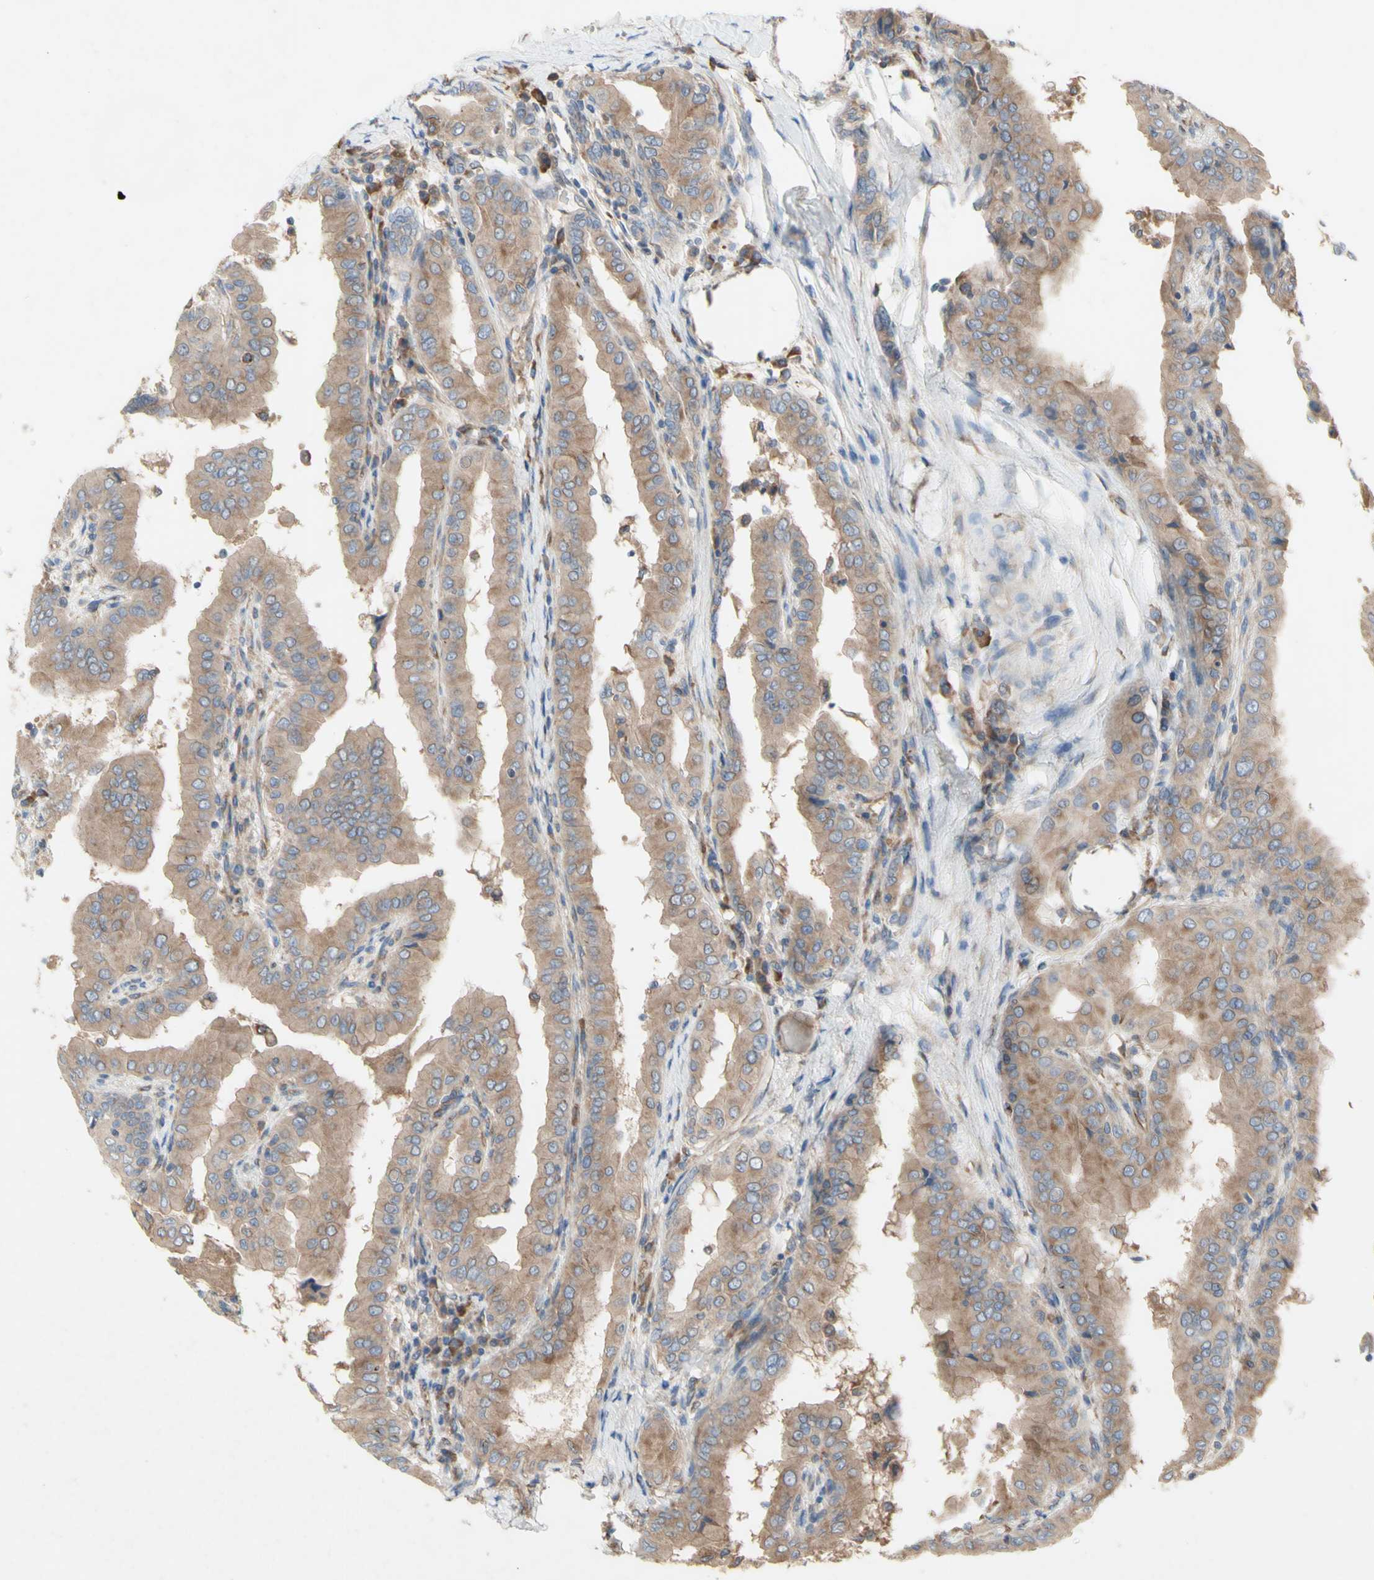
{"staining": {"intensity": "moderate", "quantity": ">75%", "location": "cytoplasmic/membranous"}, "tissue": "thyroid cancer", "cell_type": "Tumor cells", "image_type": "cancer", "snomed": [{"axis": "morphology", "description": "Papillary adenocarcinoma, NOS"}, {"axis": "topography", "description": "Thyroid gland"}], "caption": "Immunohistochemical staining of human thyroid papillary adenocarcinoma demonstrates moderate cytoplasmic/membranous protein staining in approximately >75% of tumor cells.", "gene": "KLC1", "patient": {"sex": "male", "age": 33}}